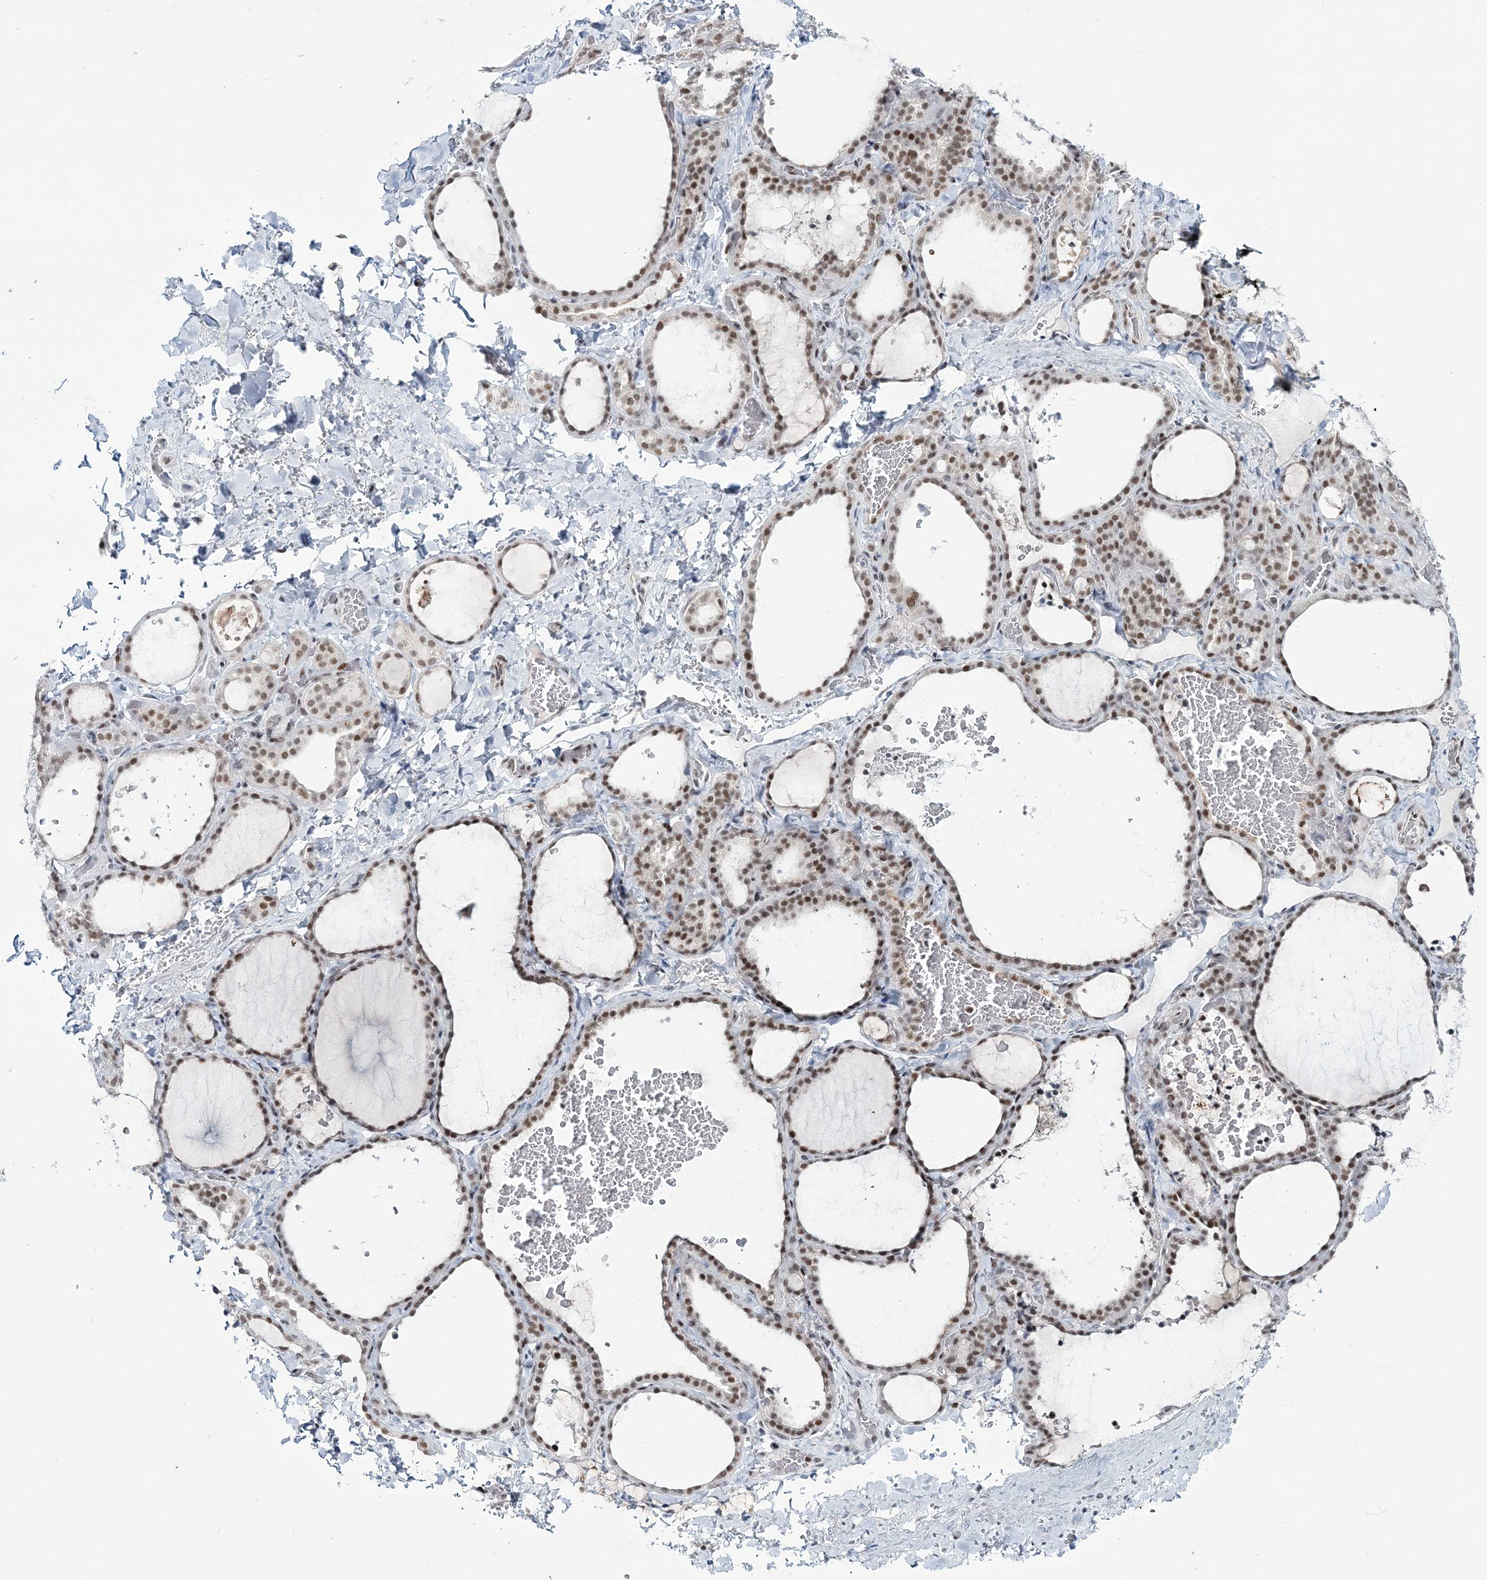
{"staining": {"intensity": "moderate", "quantity": "25%-75%", "location": "nuclear"}, "tissue": "thyroid gland", "cell_type": "Glandular cells", "image_type": "normal", "snomed": [{"axis": "morphology", "description": "Normal tissue, NOS"}, {"axis": "topography", "description": "Thyroid gland"}], "caption": "Glandular cells show medium levels of moderate nuclear staining in about 25%-75% of cells in benign human thyroid gland.", "gene": "LRRFIP2", "patient": {"sex": "female", "age": 22}}